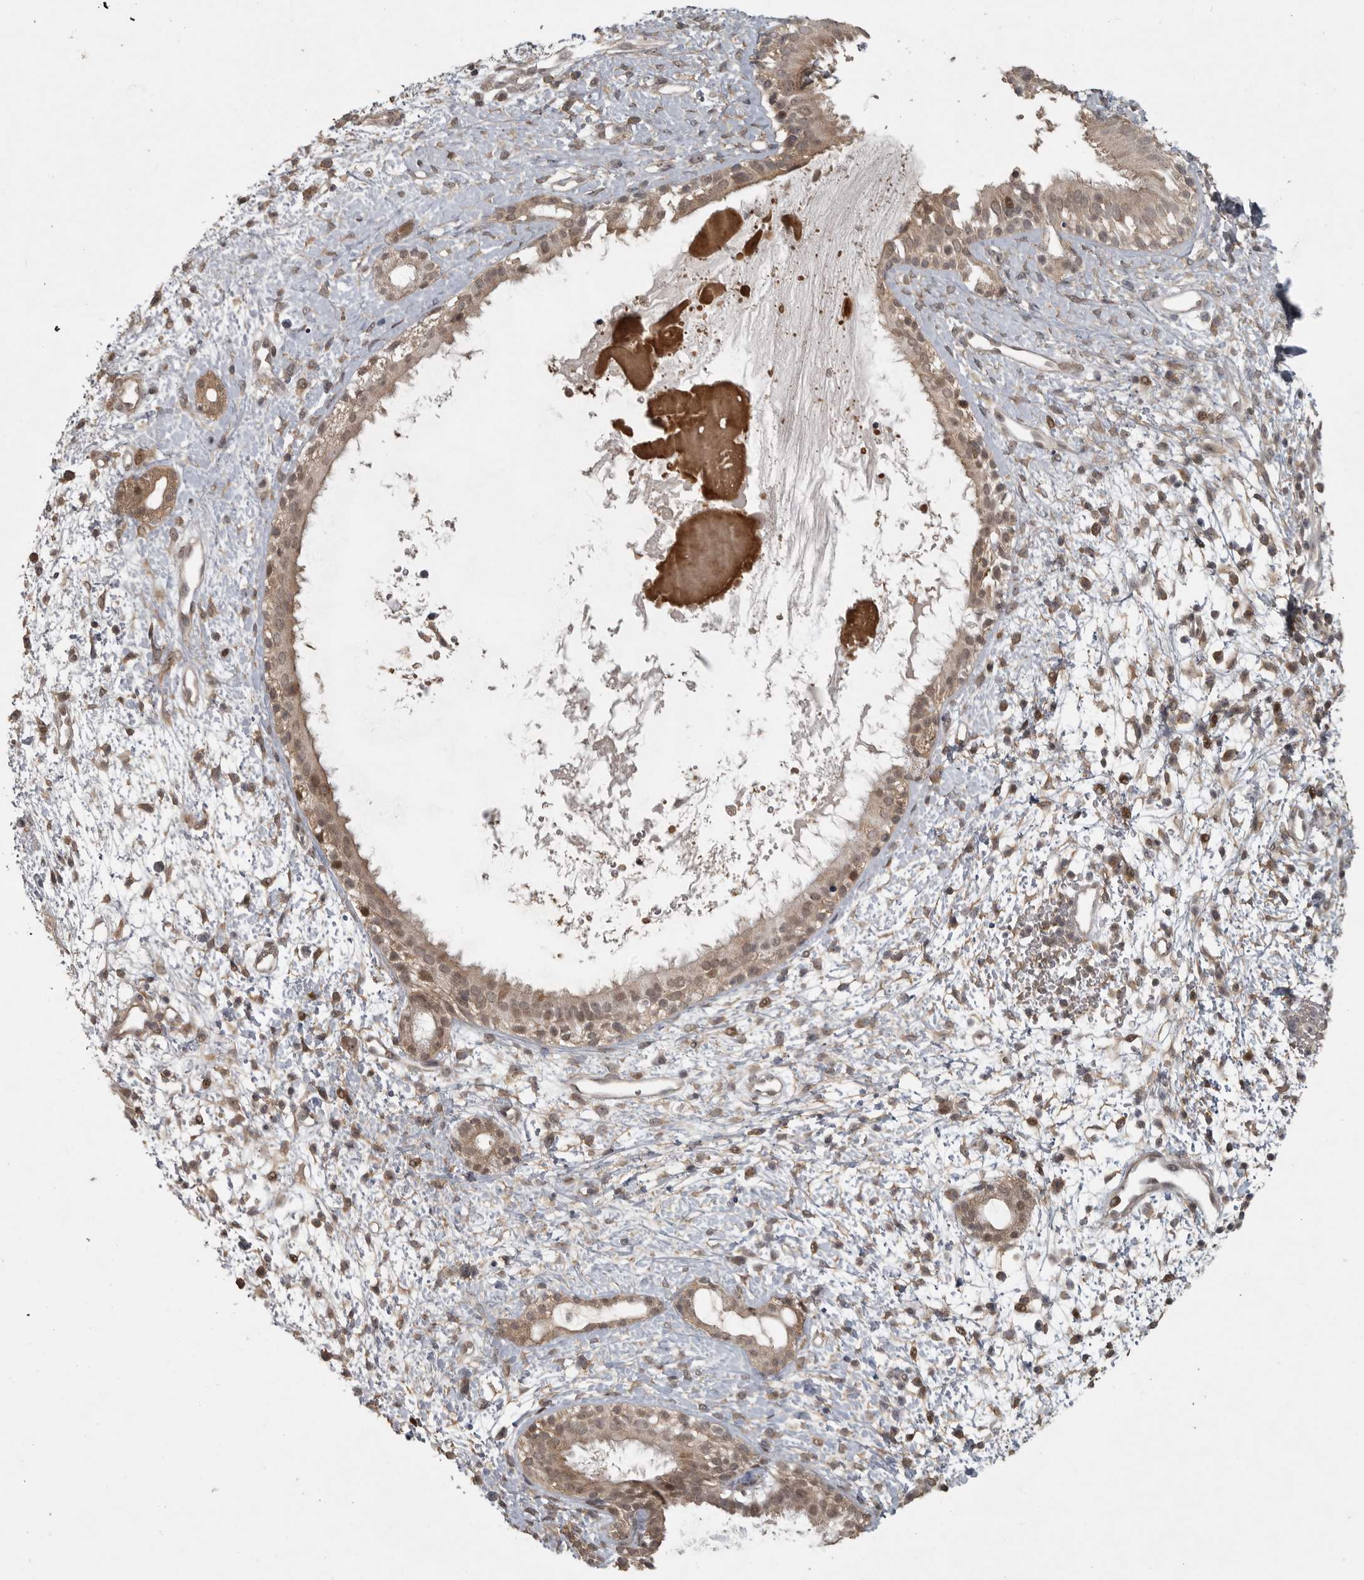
{"staining": {"intensity": "weak", "quantity": "25%-75%", "location": "cytoplasmic/membranous"}, "tissue": "nasopharynx", "cell_type": "Respiratory epithelial cells", "image_type": "normal", "snomed": [{"axis": "morphology", "description": "Normal tissue, NOS"}, {"axis": "topography", "description": "Nasopharynx"}], "caption": "Nasopharynx stained for a protein (brown) demonstrates weak cytoplasmic/membranous positive expression in about 25%-75% of respiratory epithelial cells.", "gene": "LLGL1", "patient": {"sex": "male", "age": 22}}